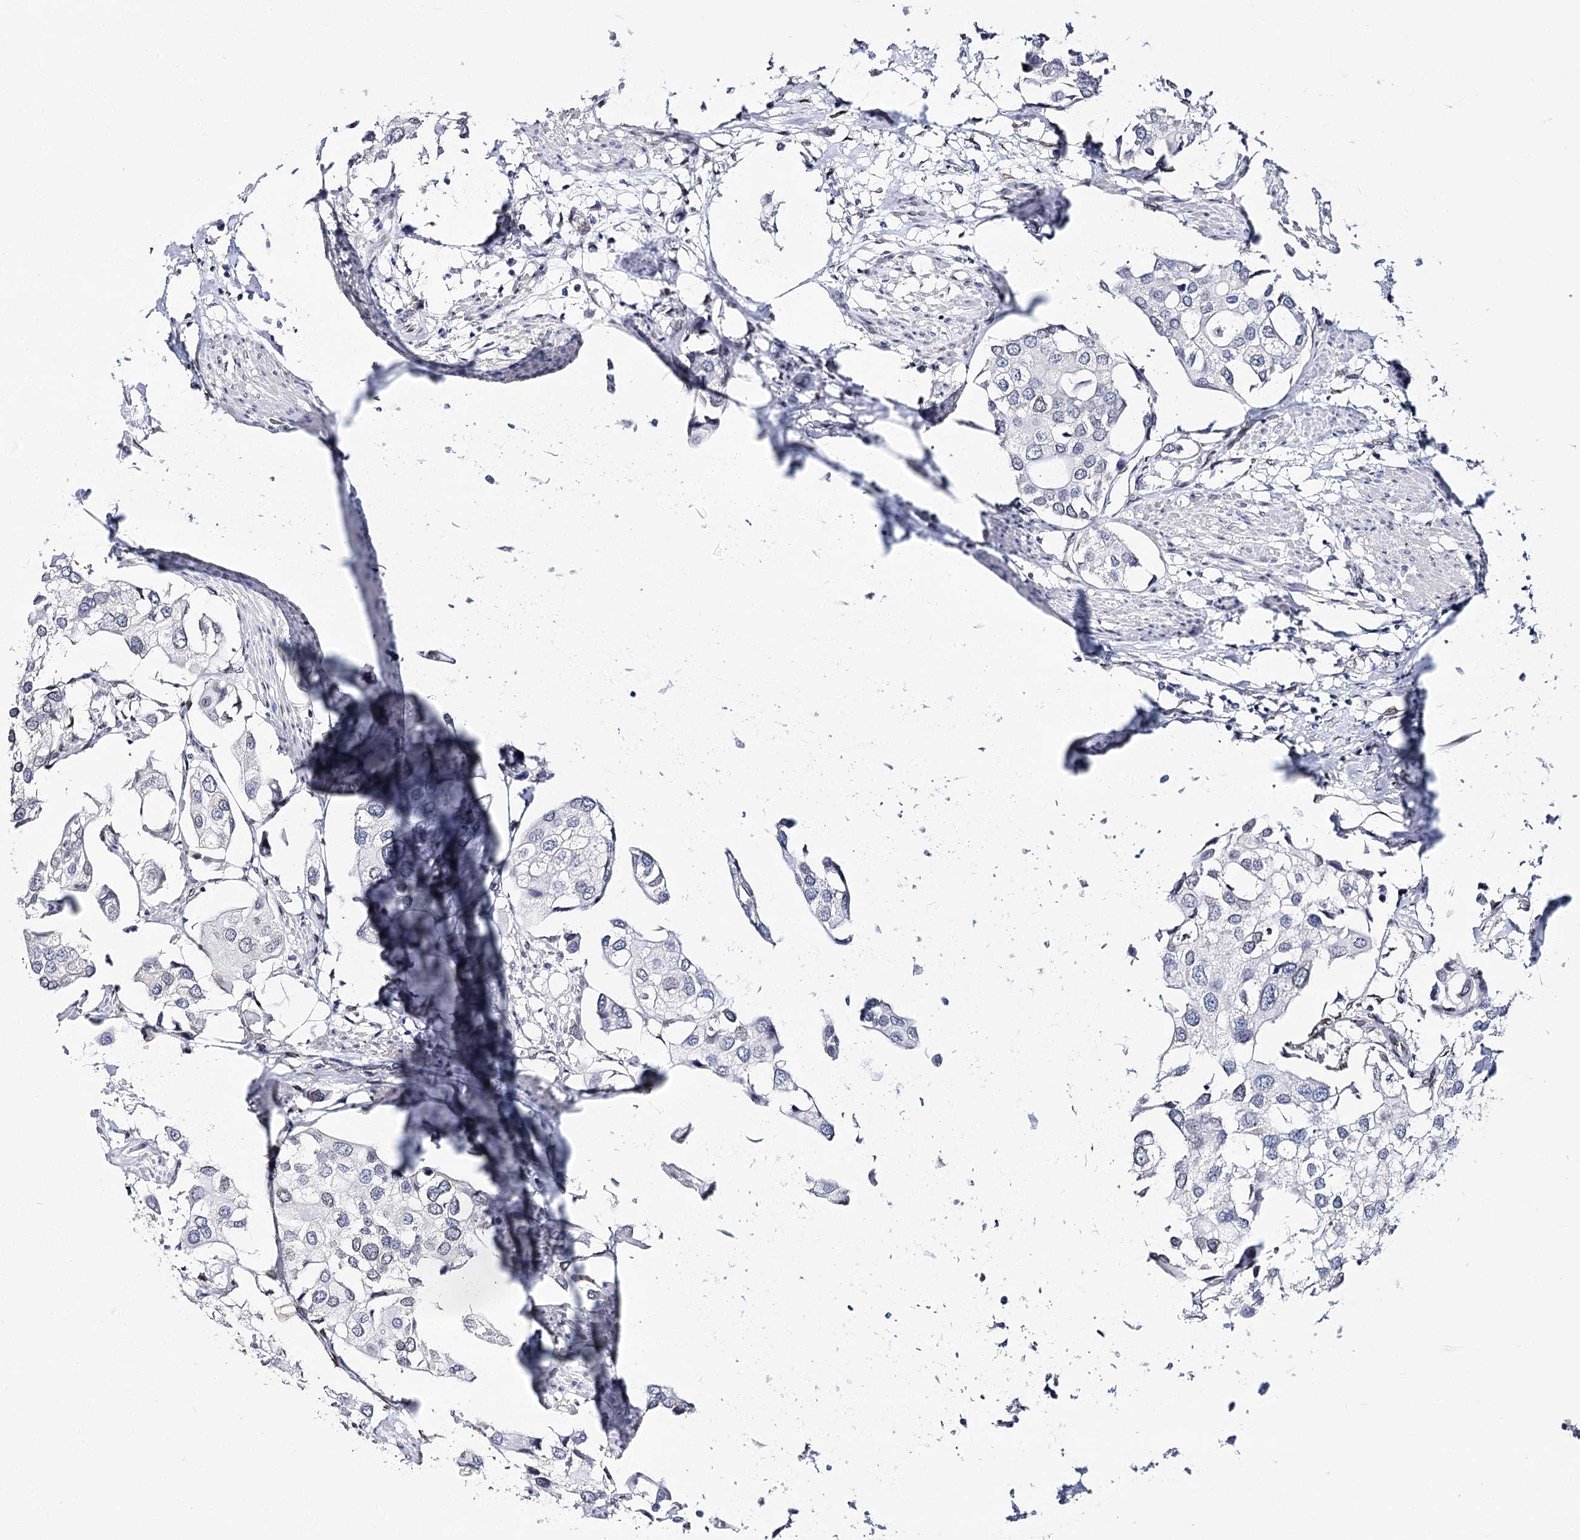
{"staining": {"intensity": "negative", "quantity": "none", "location": "none"}, "tissue": "urothelial cancer", "cell_type": "Tumor cells", "image_type": "cancer", "snomed": [{"axis": "morphology", "description": "Urothelial carcinoma, High grade"}, {"axis": "topography", "description": "Urinary bladder"}], "caption": "A micrograph of human urothelial cancer is negative for staining in tumor cells. (Stains: DAB (3,3'-diaminobenzidine) IHC with hematoxylin counter stain, Microscopy: brightfield microscopy at high magnification).", "gene": "TMEM201", "patient": {"sex": "male", "age": 64}}